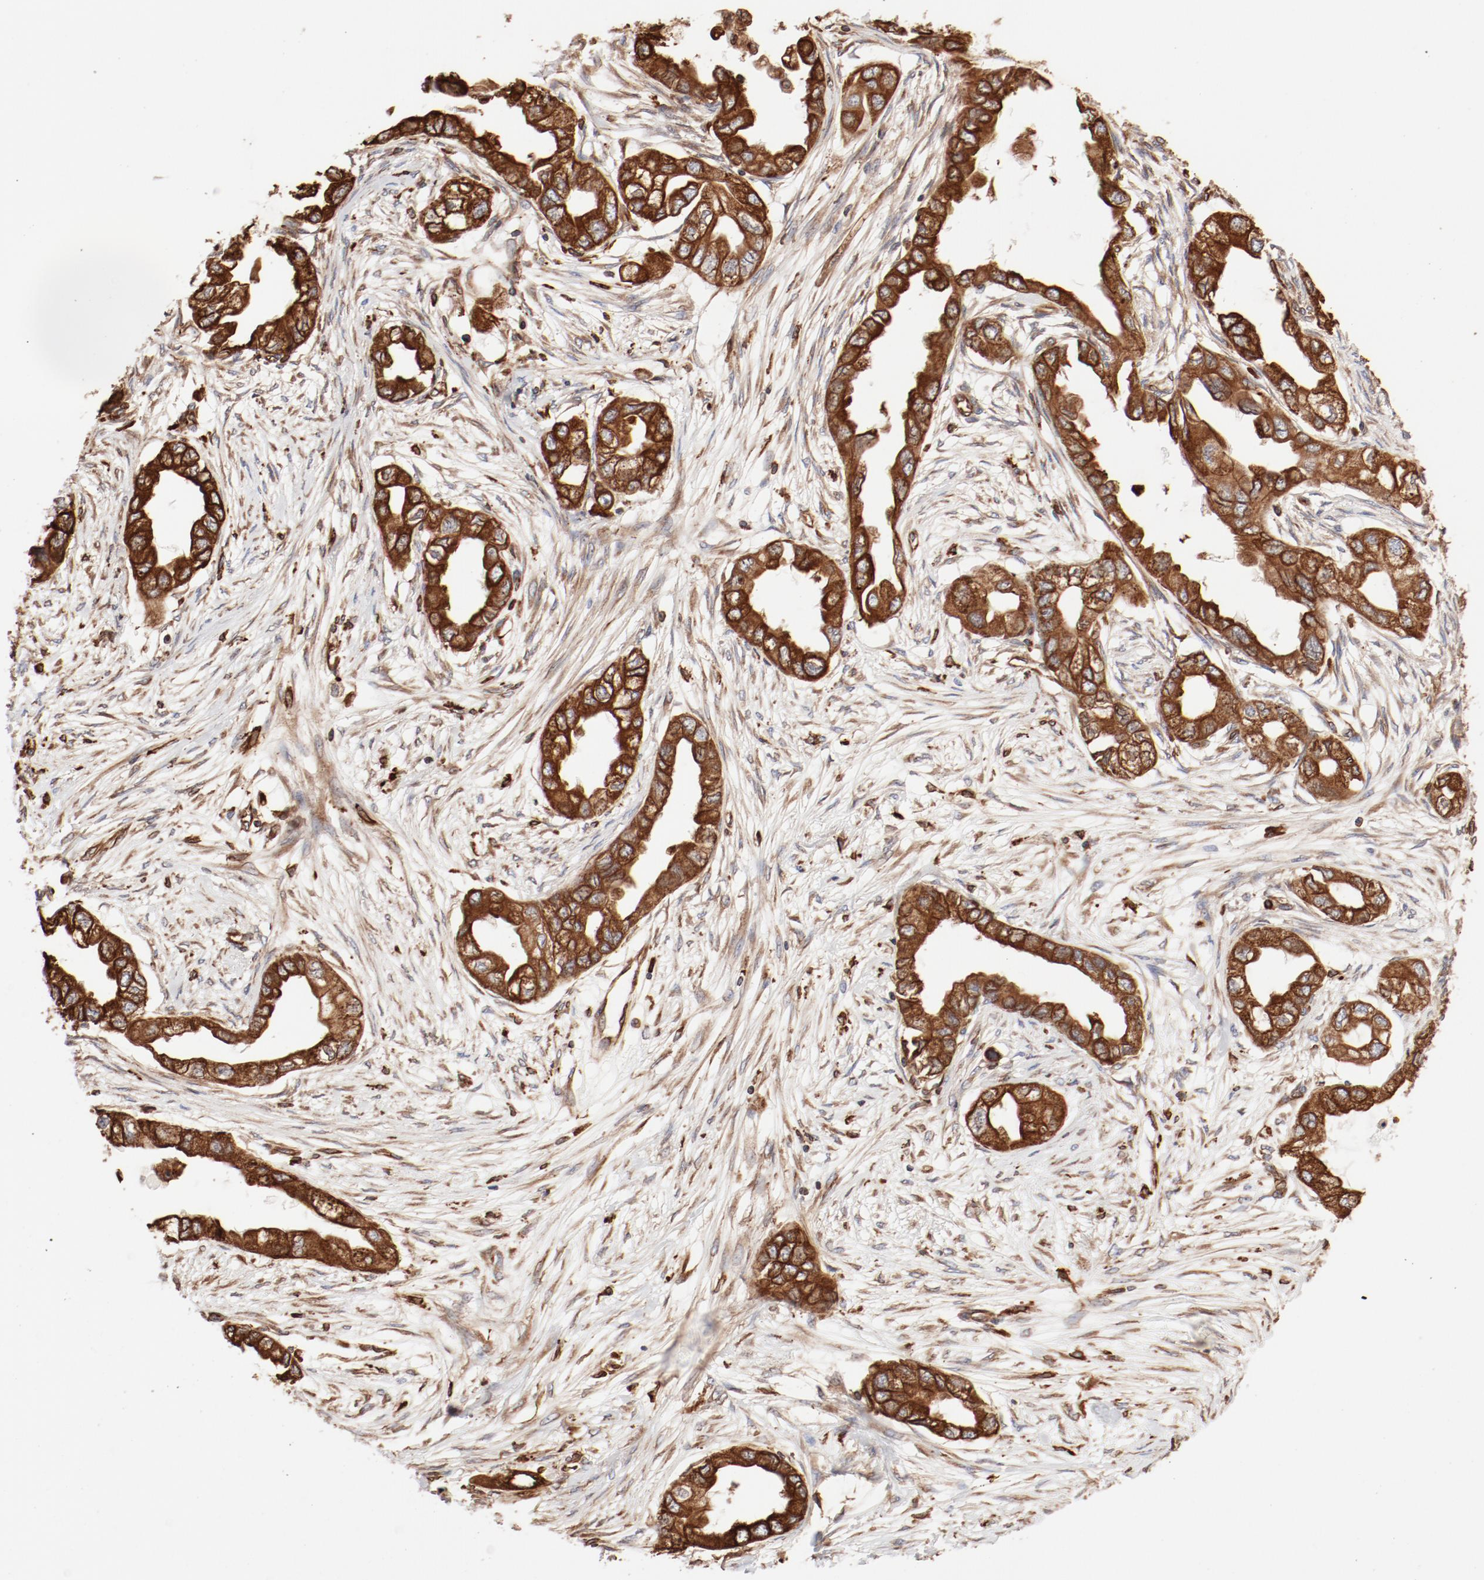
{"staining": {"intensity": "strong", "quantity": ">75%", "location": "cytoplasmic/membranous"}, "tissue": "endometrial cancer", "cell_type": "Tumor cells", "image_type": "cancer", "snomed": [{"axis": "morphology", "description": "Adenocarcinoma, NOS"}, {"axis": "topography", "description": "Endometrium"}], "caption": "Tumor cells display high levels of strong cytoplasmic/membranous expression in approximately >75% of cells in endometrial cancer. The protein is stained brown, and the nuclei are stained in blue (DAB IHC with brightfield microscopy, high magnification).", "gene": "BCAP31", "patient": {"sex": "female", "age": 67}}